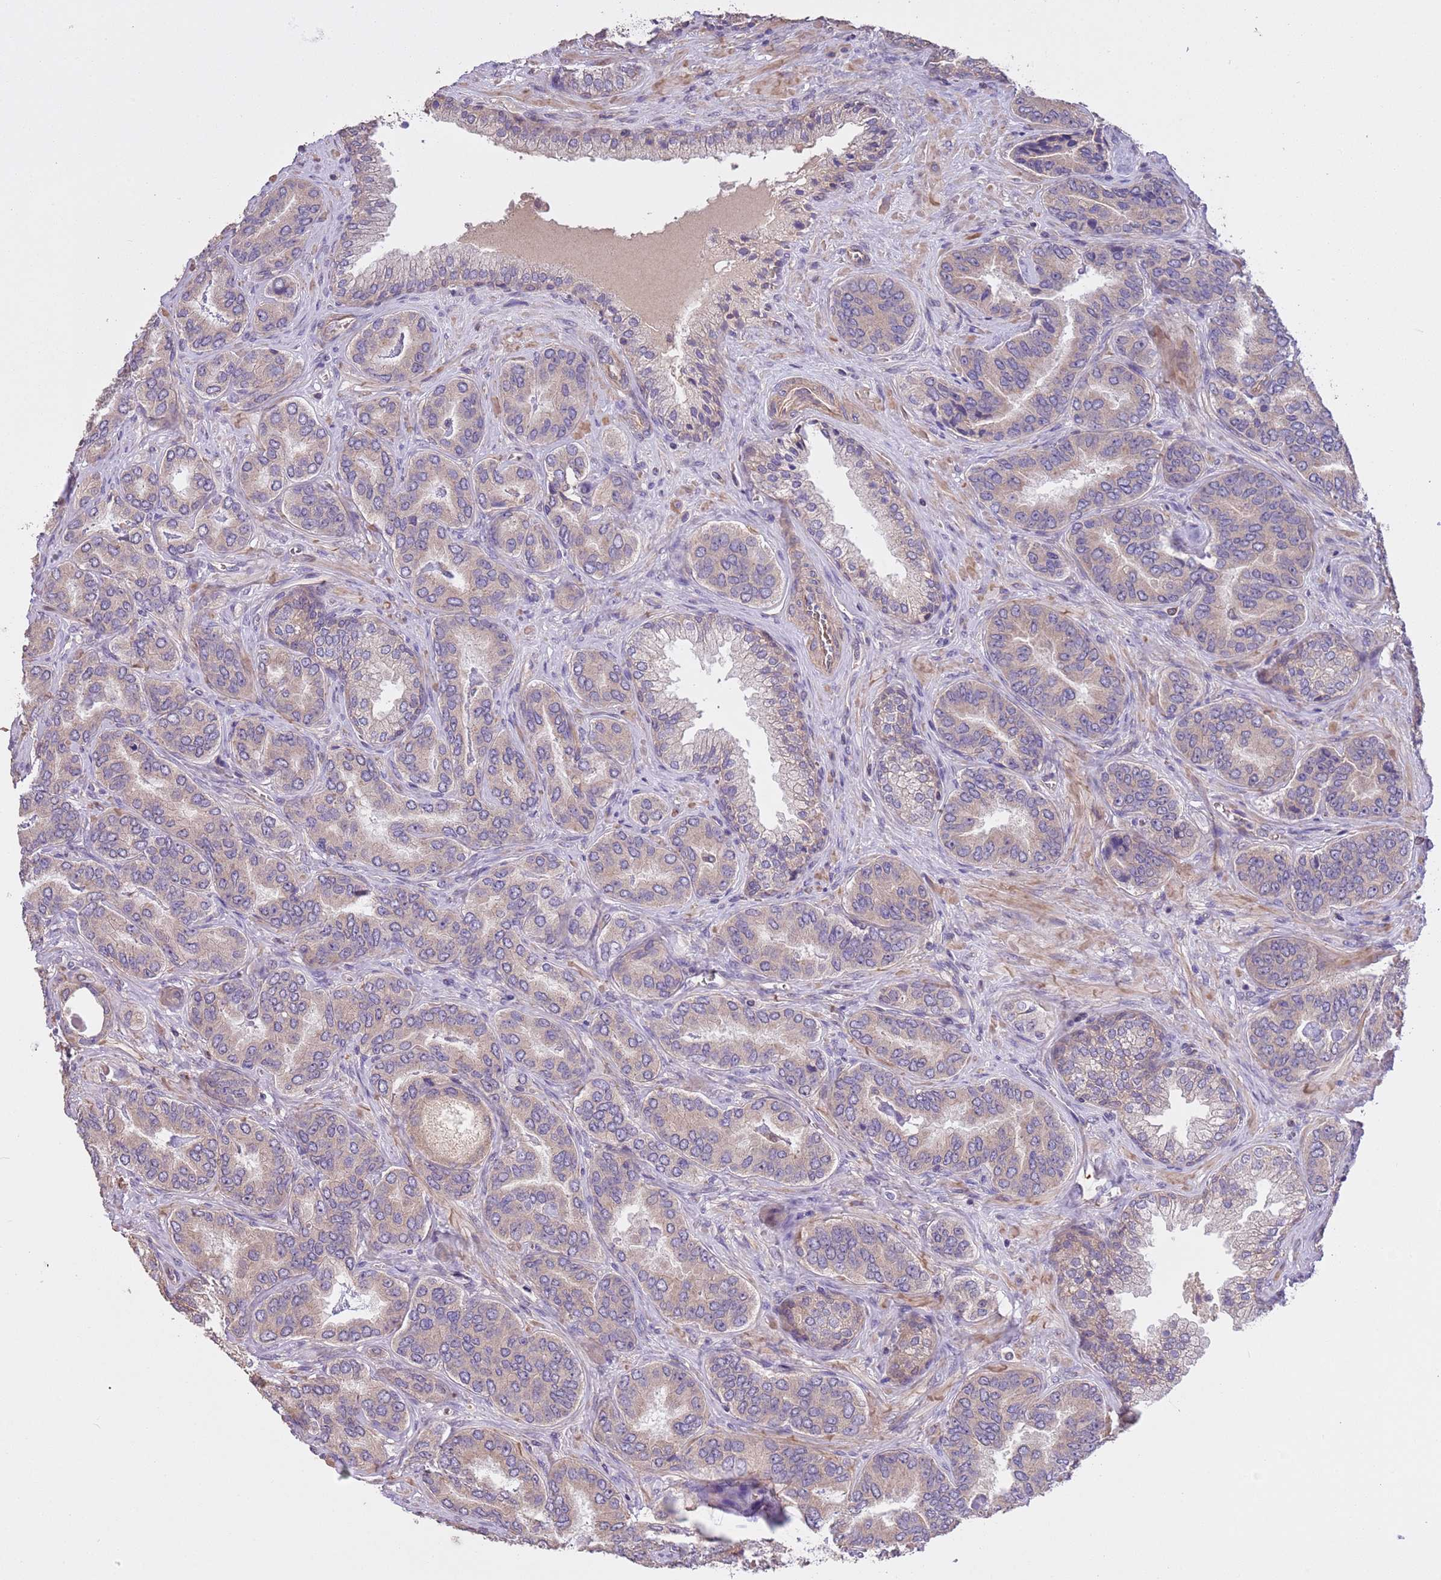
{"staining": {"intensity": "weak", "quantity": "<25%", "location": "cytoplasmic/membranous"}, "tissue": "prostate cancer", "cell_type": "Tumor cells", "image_type": "cancer", "snomed": [{"axis": "morphology", "description": "Adenocarcinoma, High grade"}, {"axis": "topography", "description": "Prostate"}], "caption": "Immunohistochemistry (IHC) histopathology image of prostate adenocarcinoma (high-grade) stained for a protein (brown), which displays no staining in tumor cells. The staining was performed using DAB (3,3'-diaminobenzidine) to visualize the protein expression in brown, while the nuclei were stained in blue with hematoxylin (Magnification: 20x).", "gene": "FAM89B", "patient": {"sex": "male", "age": 72}}